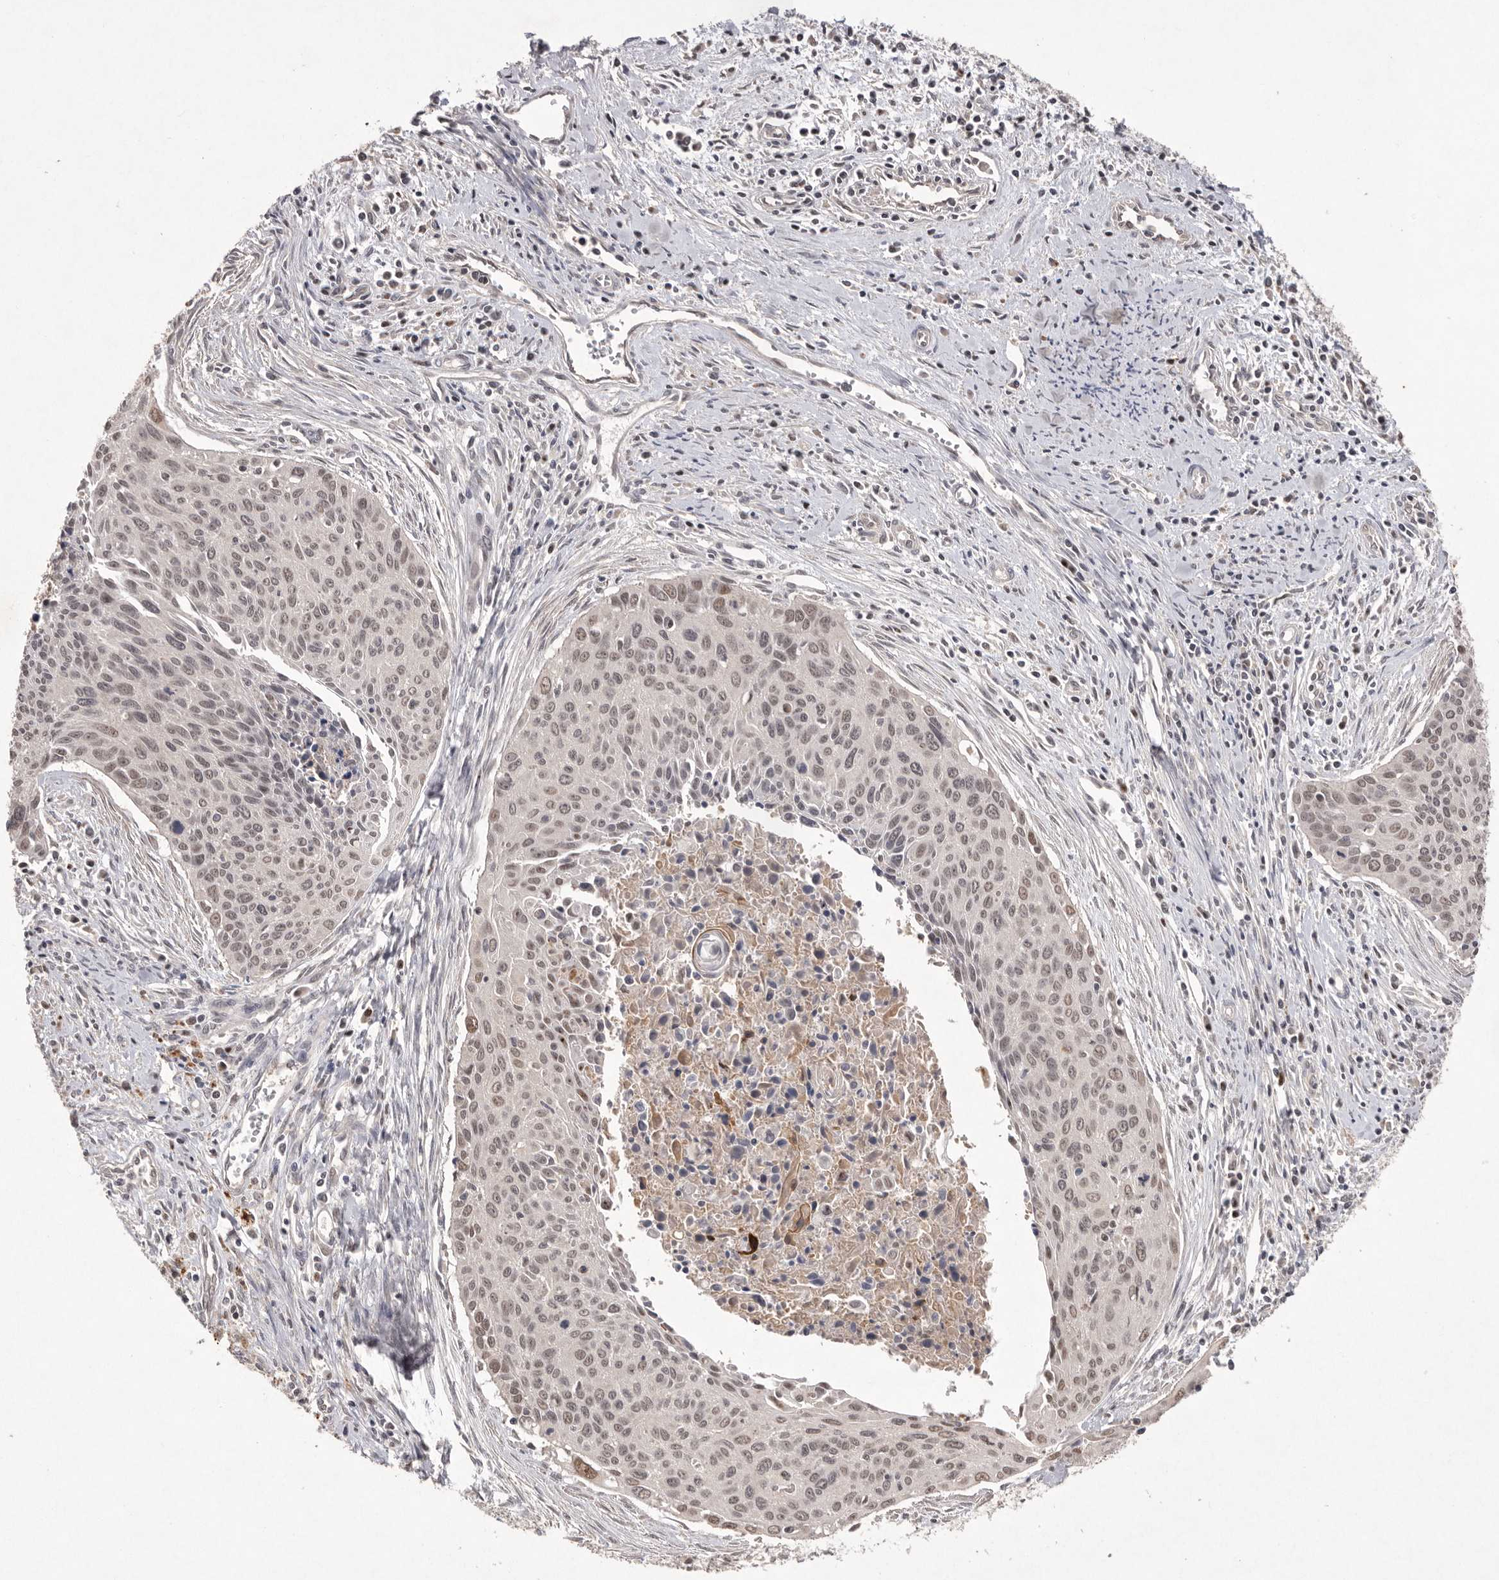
{"staining": {"intensity": "weak", "quantity": ">75%", "location": "nuclear"}, "tissue": "cervical cancer", "cell_type": "Tumor cells", "image_type": "cancer", "snomed": [{"axis": "morphology", "description": "Squamous cell carcinoma, NOS"}, {"axis": "topography", "description": "Cervix"}], "caption": "Cervical squamous cell carcinoma tissue displays weak nuclear positivity in approximately >75% of tumor cells", "gene": "HUS1", "patient": {"sex": "female", "age": 55}}